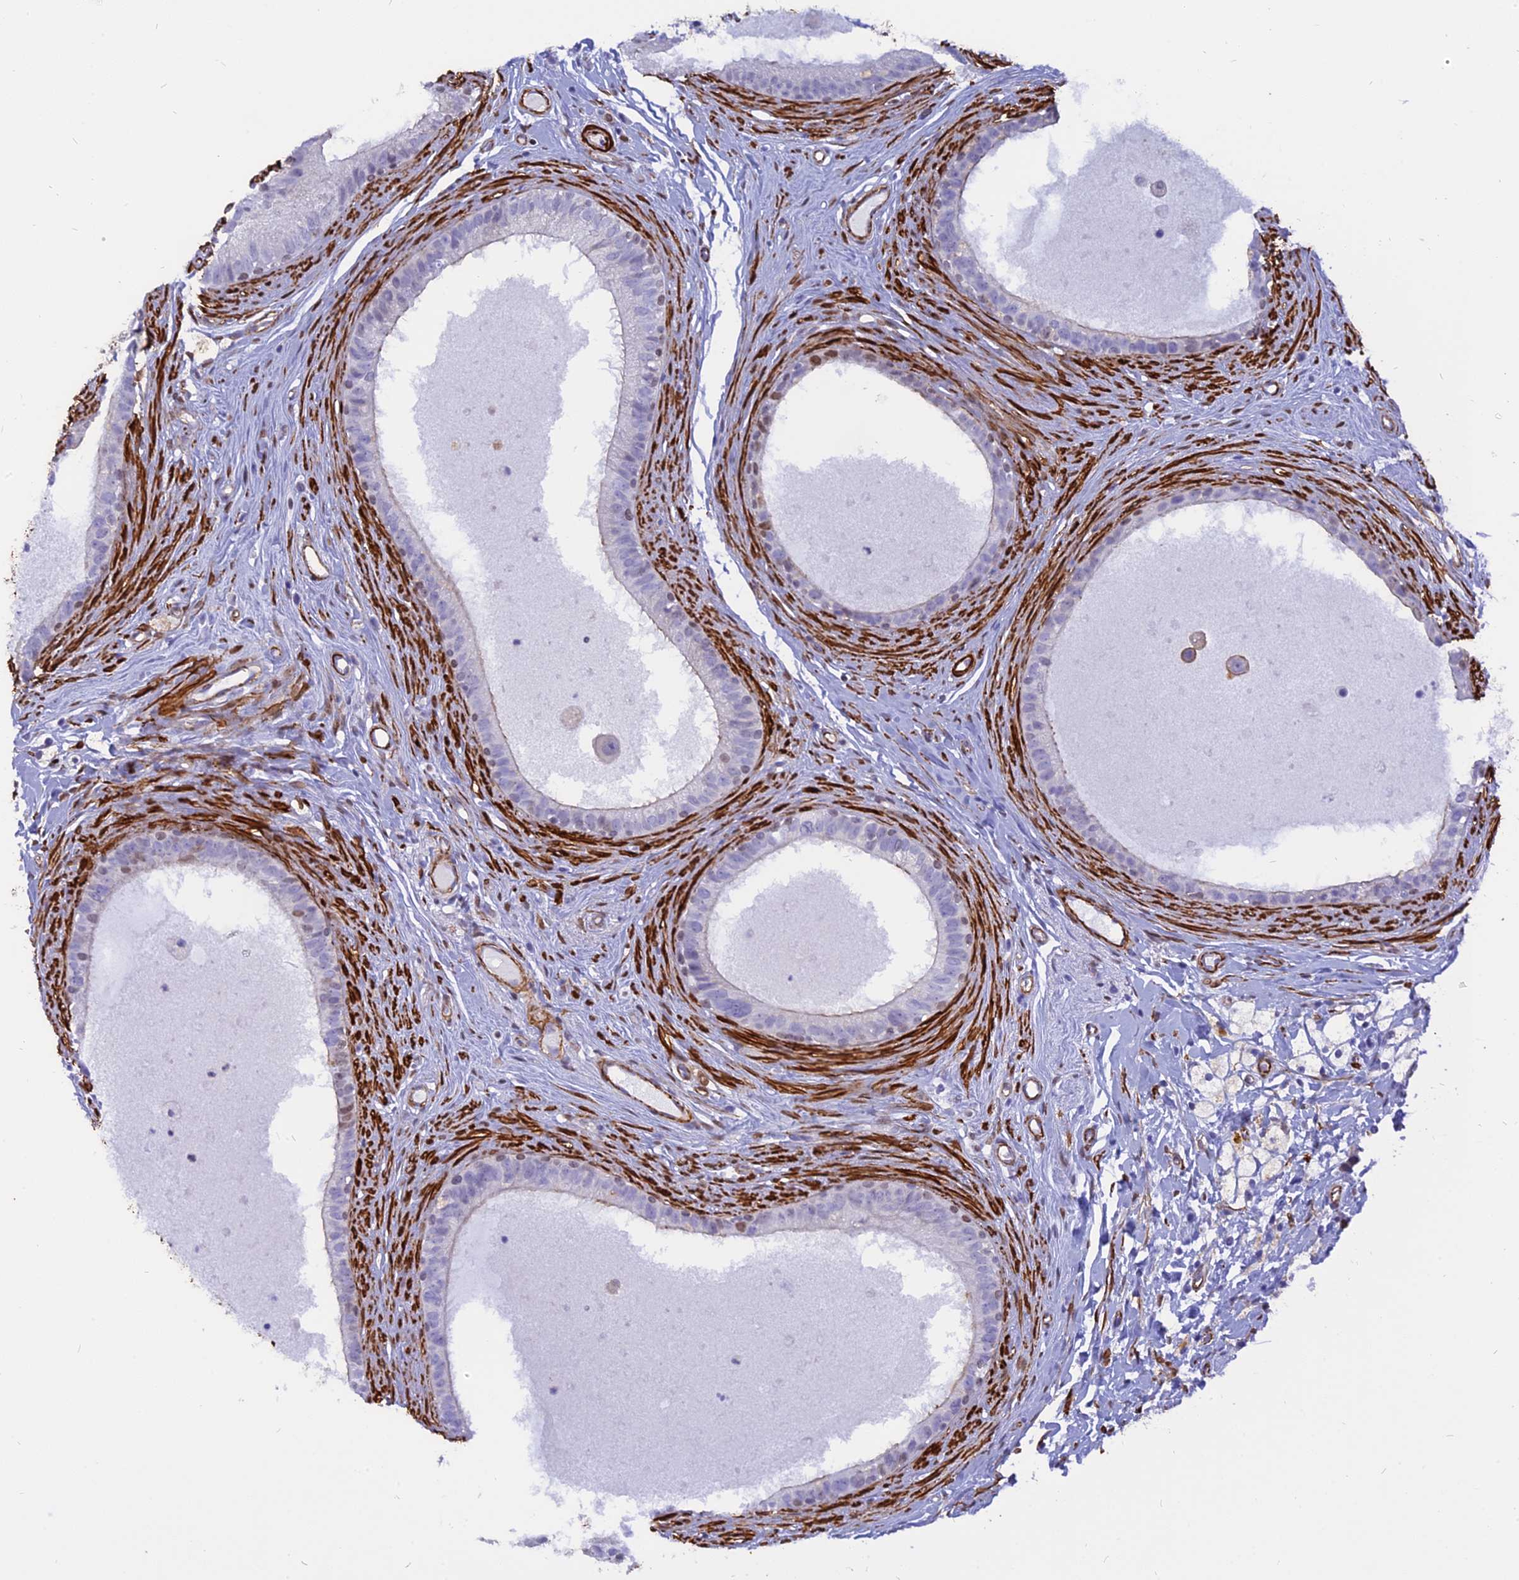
{"staining": {"intensity": "moderate", "quantity": "<25%", "location": "cytoplasmic/membranous,nuclear"}, "tissue": "epididymis", "cell_type": "Glandular cells", "image_type": "normal", "snomed": [{"axis": "morphology", "description": "Normal tissue, NOS"}, {"axis": "topography", "description": "Epididymis"}], "caption": "Immunohistochemical staining of benign human epididymis shows low levels of moderate cytoplasmic/membranous,nuclear staining in approximately <25% of glandular cells.", "gene": "CENPV", "patient": {"sex": "male", "age": 80}}